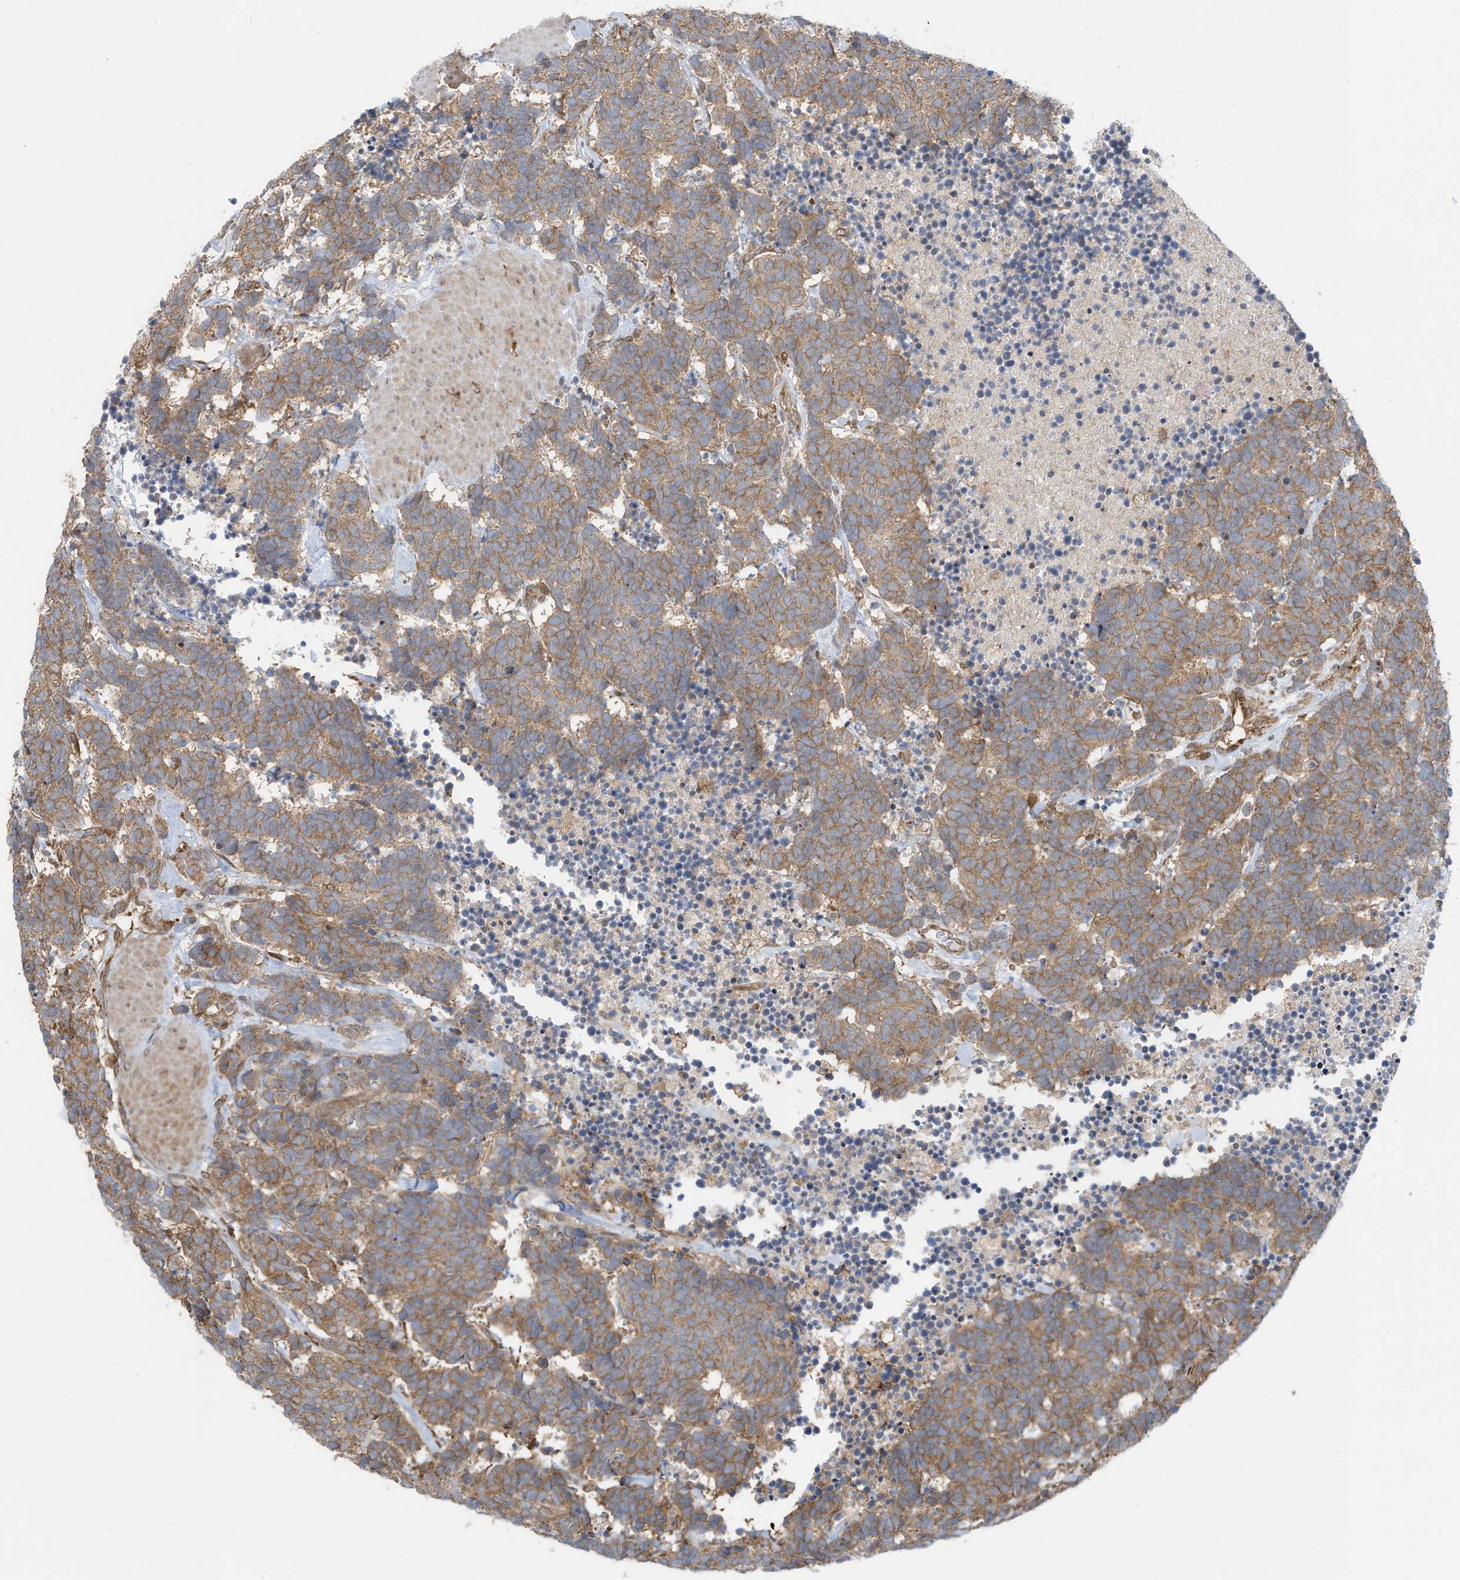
{"staining": {"intensity": "moderate", "quantity": ">75%", "location": "cytoplasmic/membranous"}, "tissue": "carcinoid", "cell_type": "Tumor cells", "image_type": "cancer", "snomed": [{"axis": "morphology", "description": "Carcinoma, NOS"}, {"axis": "morphology", "description": "Carcinoid, malignant, NOS"}, {"axis": "topography", "description": "Urinary bladder"}], "caption": "This histopathology image reveals immunohistochemistry (IHC) staining of malignant carcinoid, with medium moderate cytoplasmic/membranous positivity in approximately >75% of tumor cells.", "gene": "USE1", "patient": {"sex": "male", "age": 57}}